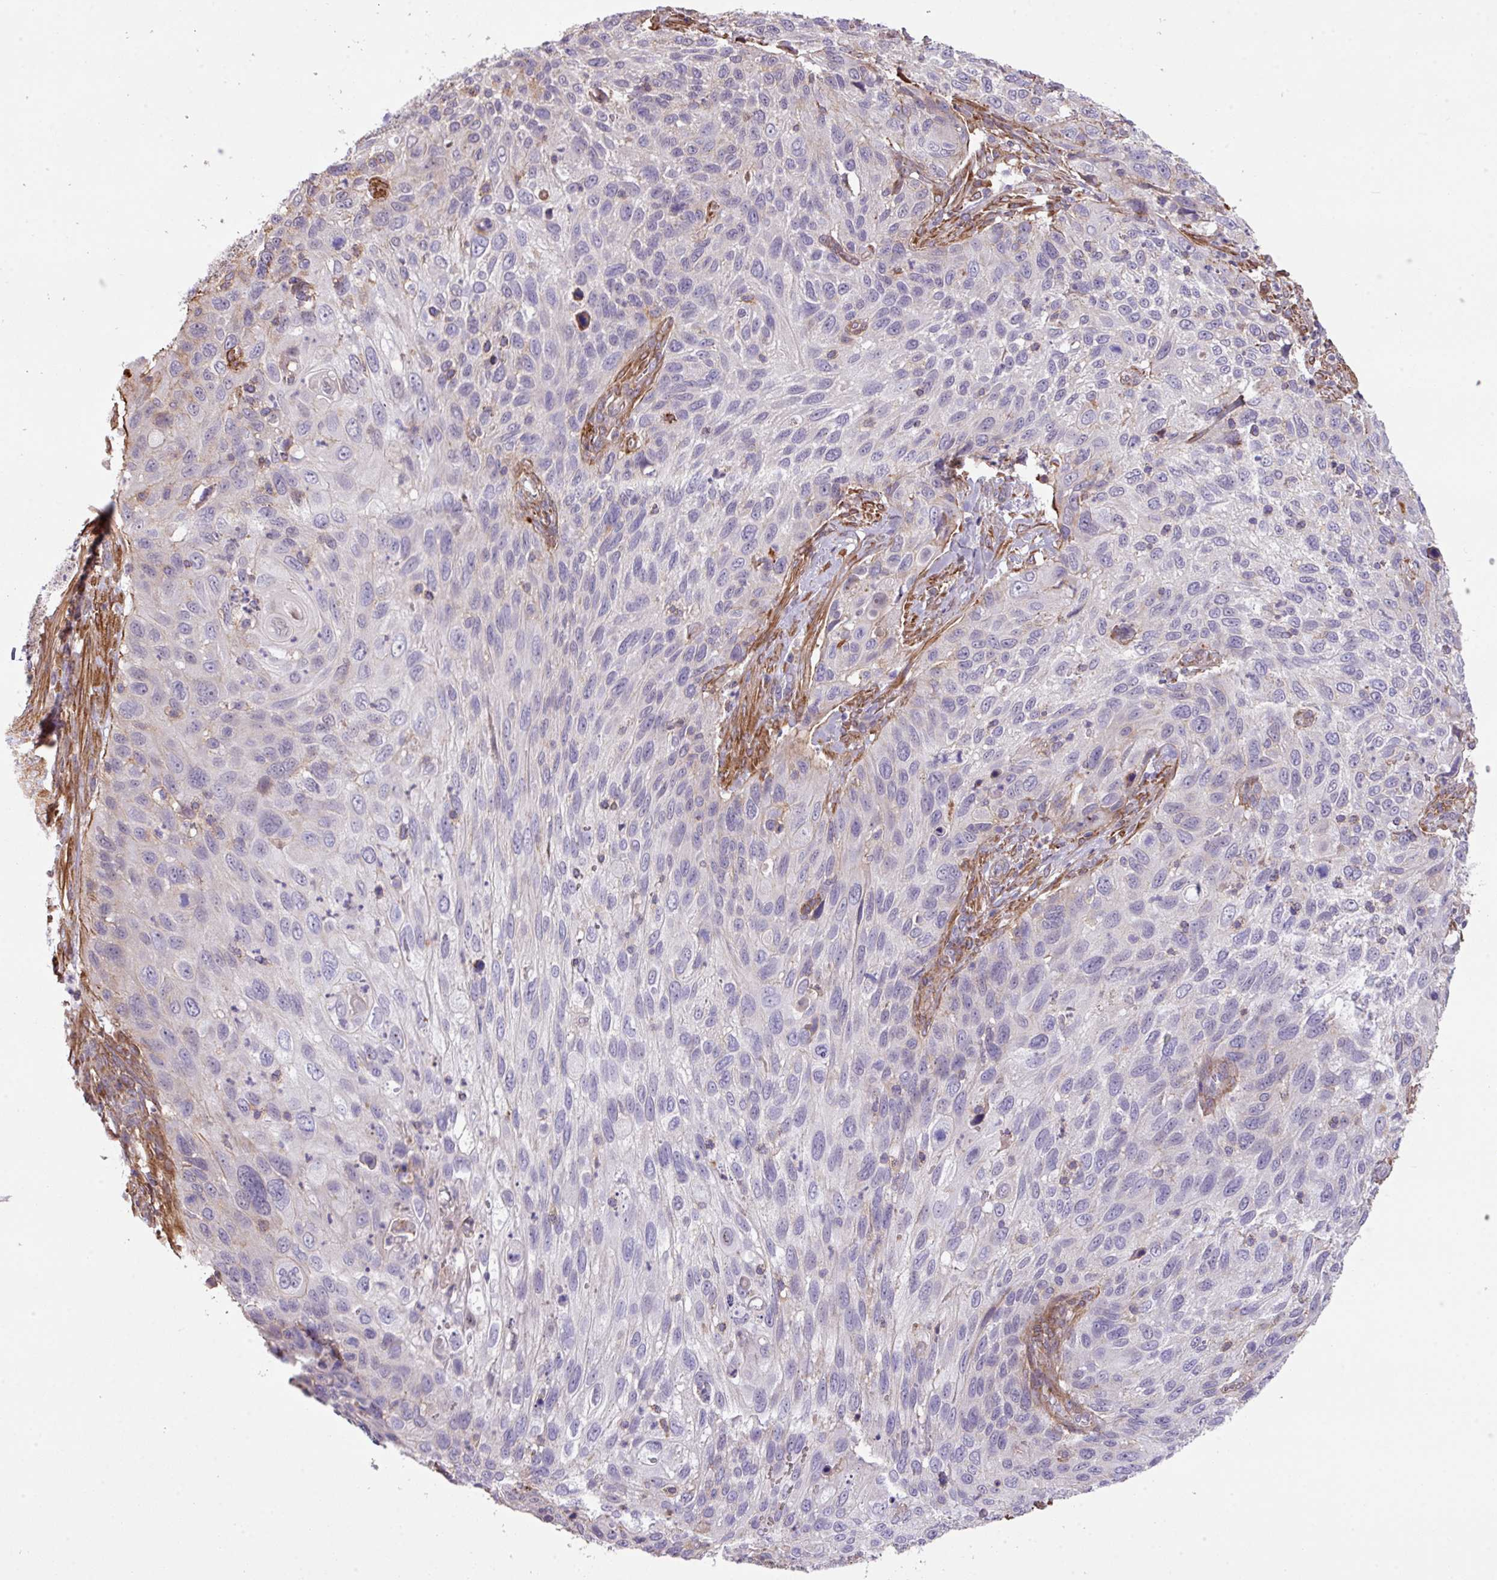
{"staining": {"intensity": "negative", "quantity": "none", "location": "none"}, "tissue": "cervical cancer", "cell_type": "Tumor cells", "image_type": "cancer", "snomed": [{"axis": "morphology", "description": "Squamous cell carcinoma, NOS"}, {"axis": "topography", "description": "Cervix"}], "caption": "The histopathology image exhibits no staining of tumor cells in squamous cell carcinoma (cervical).", "gene": "LRRC41", "patient": {"sex": "female", "age": 70}}